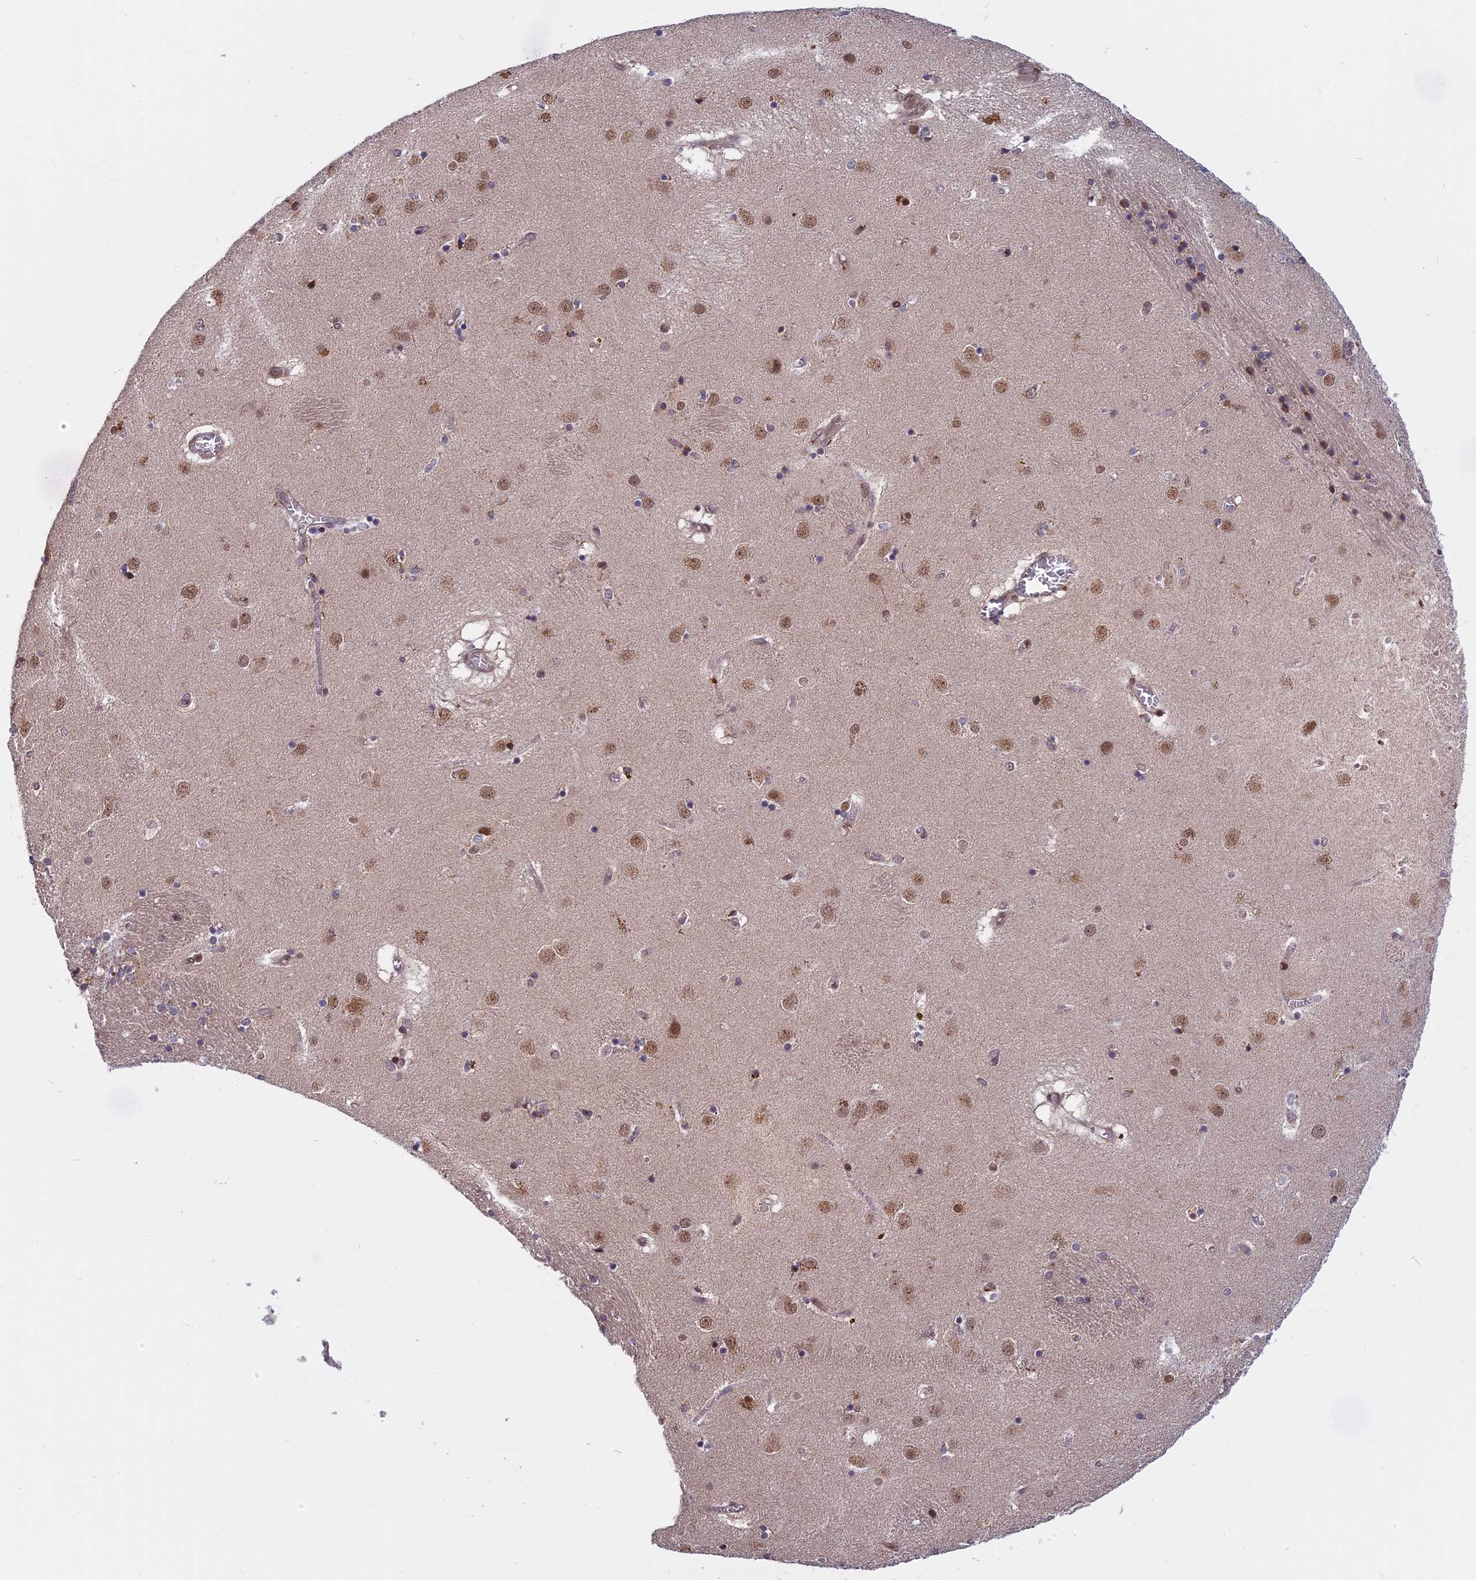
{"staining": {"intensity": "moderate", "quantity": "<25%", "location": "nuclear"}, "tissue": "caudate", "cell_type": "Glial cells", "image_type": "normal", "snomed": [{"axis": "morphology", "description": "Normal tissue, NOS"}, {"axis": "topography", "description": "Lateral ventricle wall"}], "caption": "This is an image of IHC staining of unremarkable caudate, which shows moderate positivity in the nuclear of glial cells.", "gene": "CCDC113", "patient": {"sex": "male", "age": 70}}